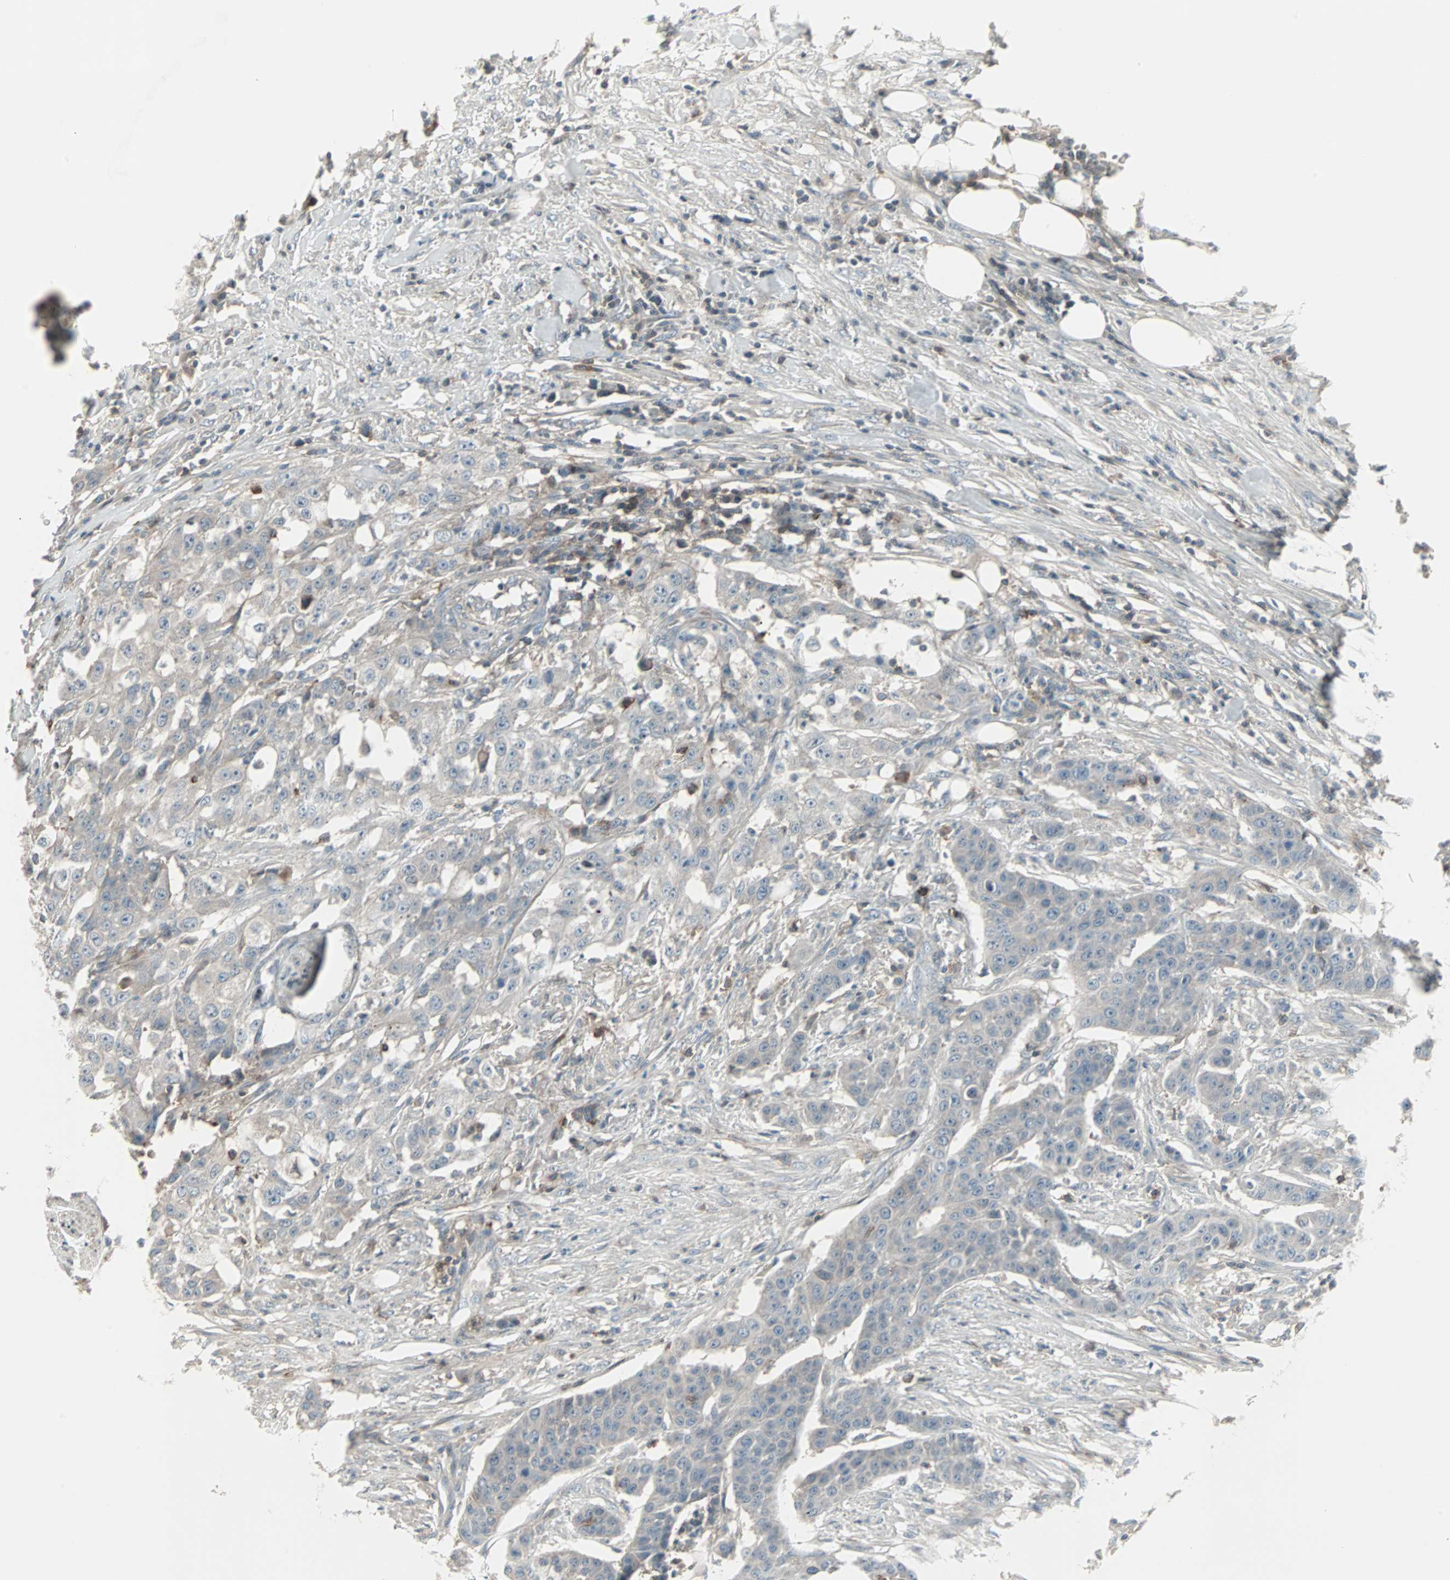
{"staining": {"intensity": "weak", "quantity": "<25%", "location": "cytoplasmic/membranous"}, "tissue": "urothelial cancer", "cell_type": "Tumor cells", "image_type": "cancer", "snomed": [{"axis": "morphology", "description": "Urothelial carcinoma, High grade"}, {"axis": "topography", "description": "Urinary bladder"}], "caption": "Urothelial carcinoma (high-grade) stained for a protein using immunohistochemistry (IHC) displays no expression tumor cells.", "gene": "ZSCAN32", "patient": {"sex": "male", "age": 74}}